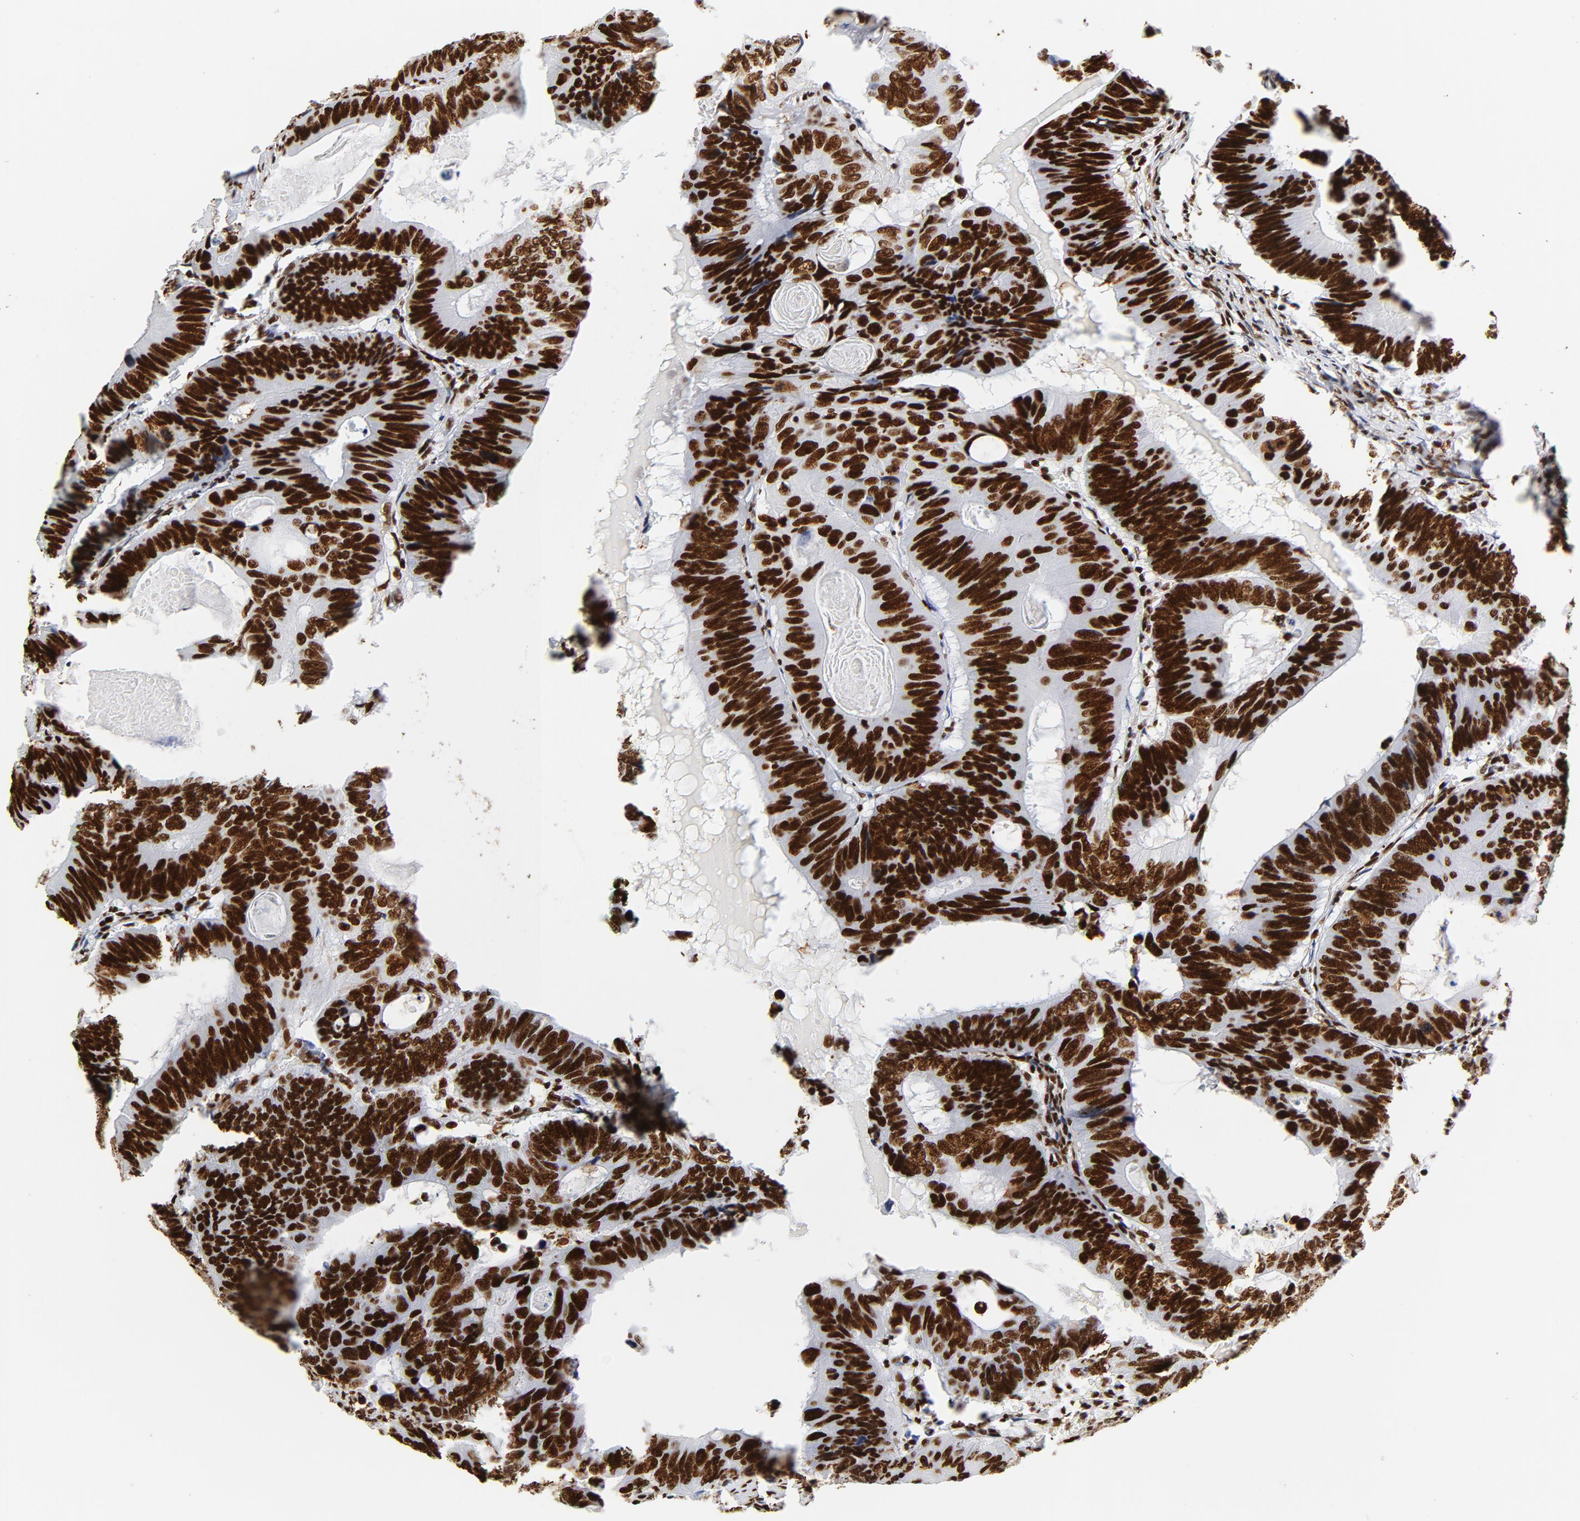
{"staining": {"intensity": "strong", "quantity": ">75%", "location": "nuclear"}, "tissue": "colorectal cancer", "cell_type": "Tumor cells", "image_type": "cancer", "snomed": [{"axis": "morphology", "description": "Adenocarcinoma, NOS"}, {"axis": "topography", "description": "Colon"}], "caption": "An immunohistochemistry image of neoplastic tissue is shown. Protein staining in brown highlights strong nuclear positivity in colorectal cancer (adenocarcinoma) within tumor cells.", "gene": "XRCC6", "patient": {"sex": "female", "age": 55}}